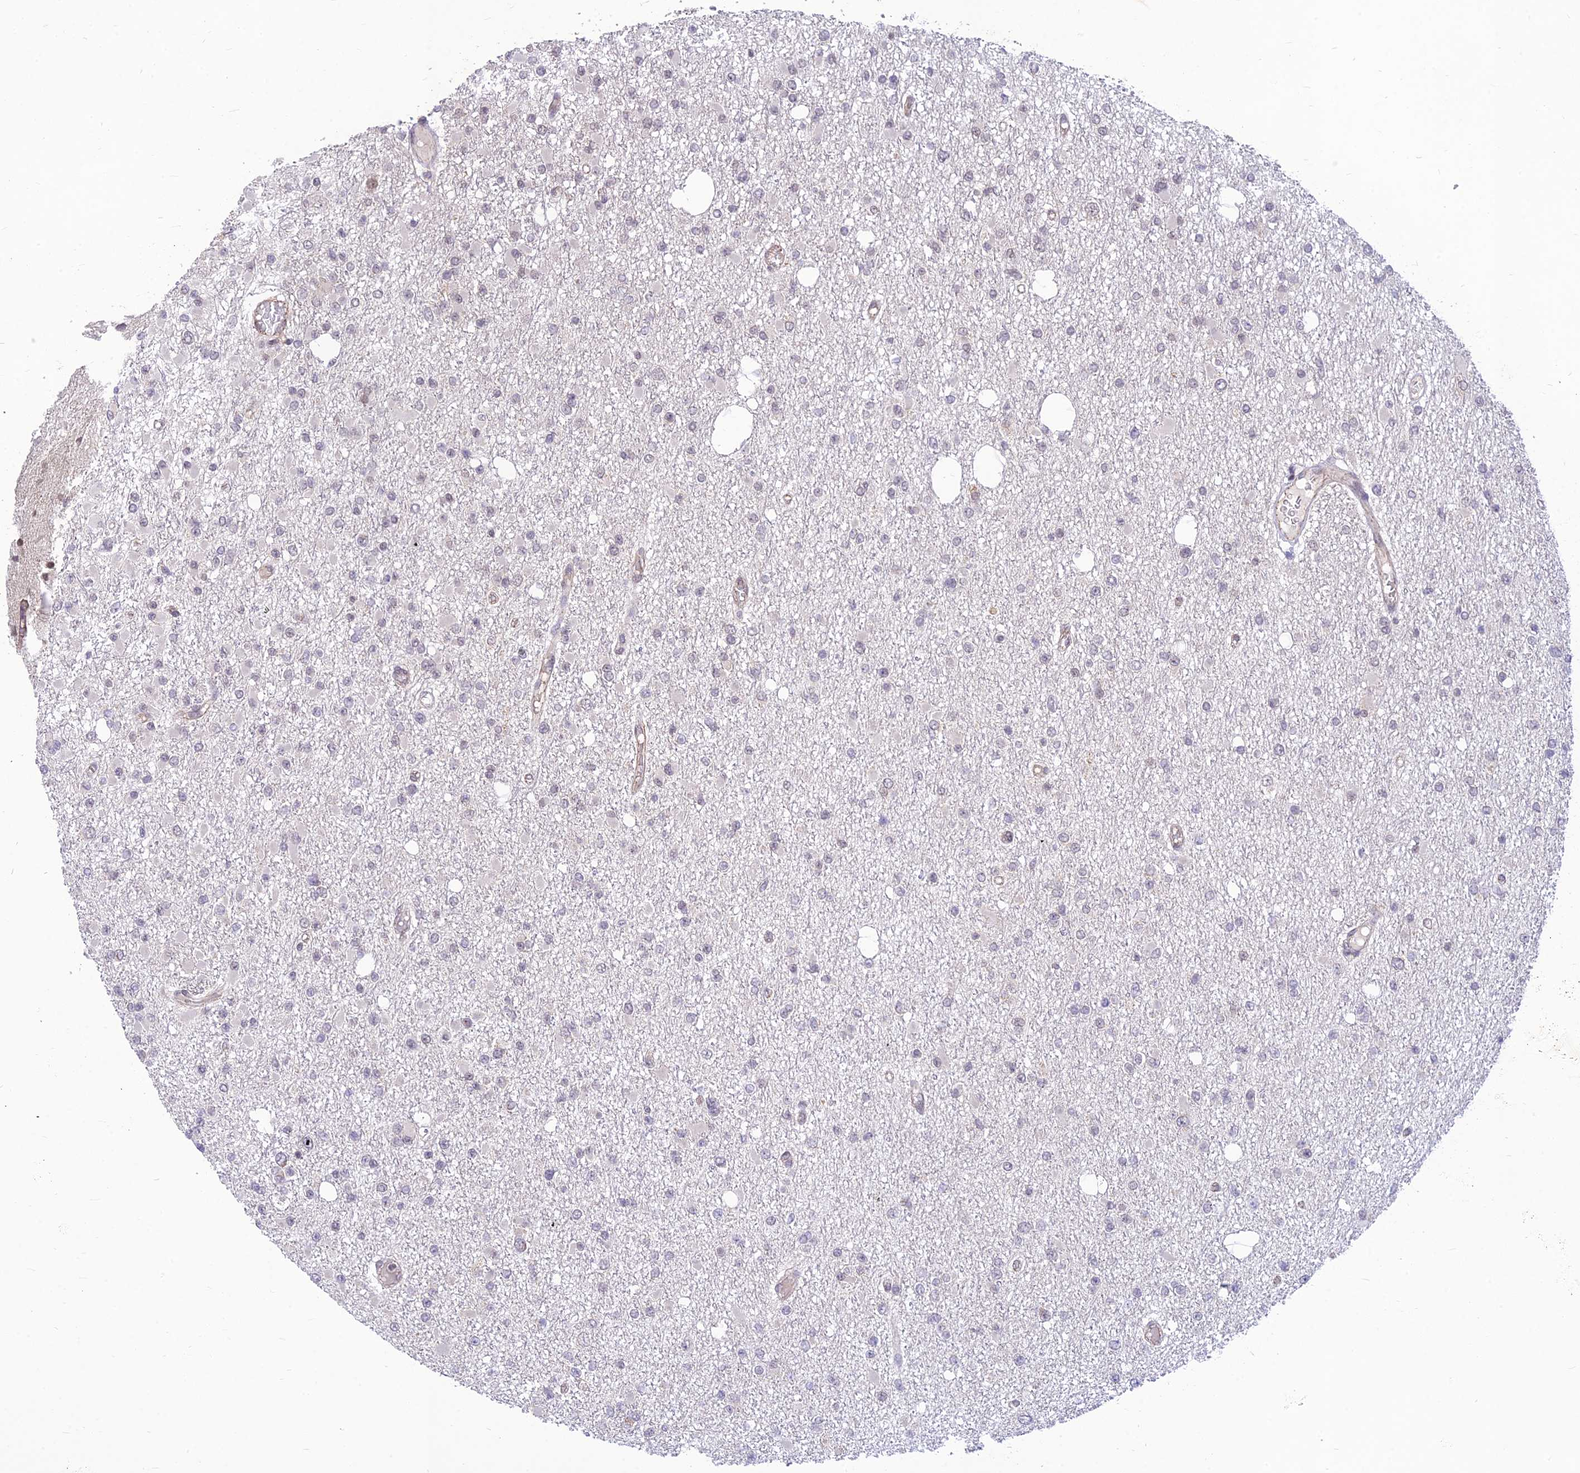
{"staining": {"intensity": "negative", "quantity": "none", "location": "none"}, "tissue": "glioma", "cell_type": "Tumor cells", "image_type": "cancer", "snomed": [{"axis": "morphology", "description": "Glioma, malignant, Low grade"}, {"axis": "topography", "description": "Brain"}], "caption": "Immunohistochemical staining of human malignant glioma (low-grade) exhibits no significant staining in tumor cells. The staining was performed using DAB (3,3'-diaminobenzidine) to visualize the protein expression in brown, while the nuclei were stained in blue with hematoxylin (Magnification: 20x).", "gene": "MICOS13", "patient": {"sex": "female", "age": 22}}